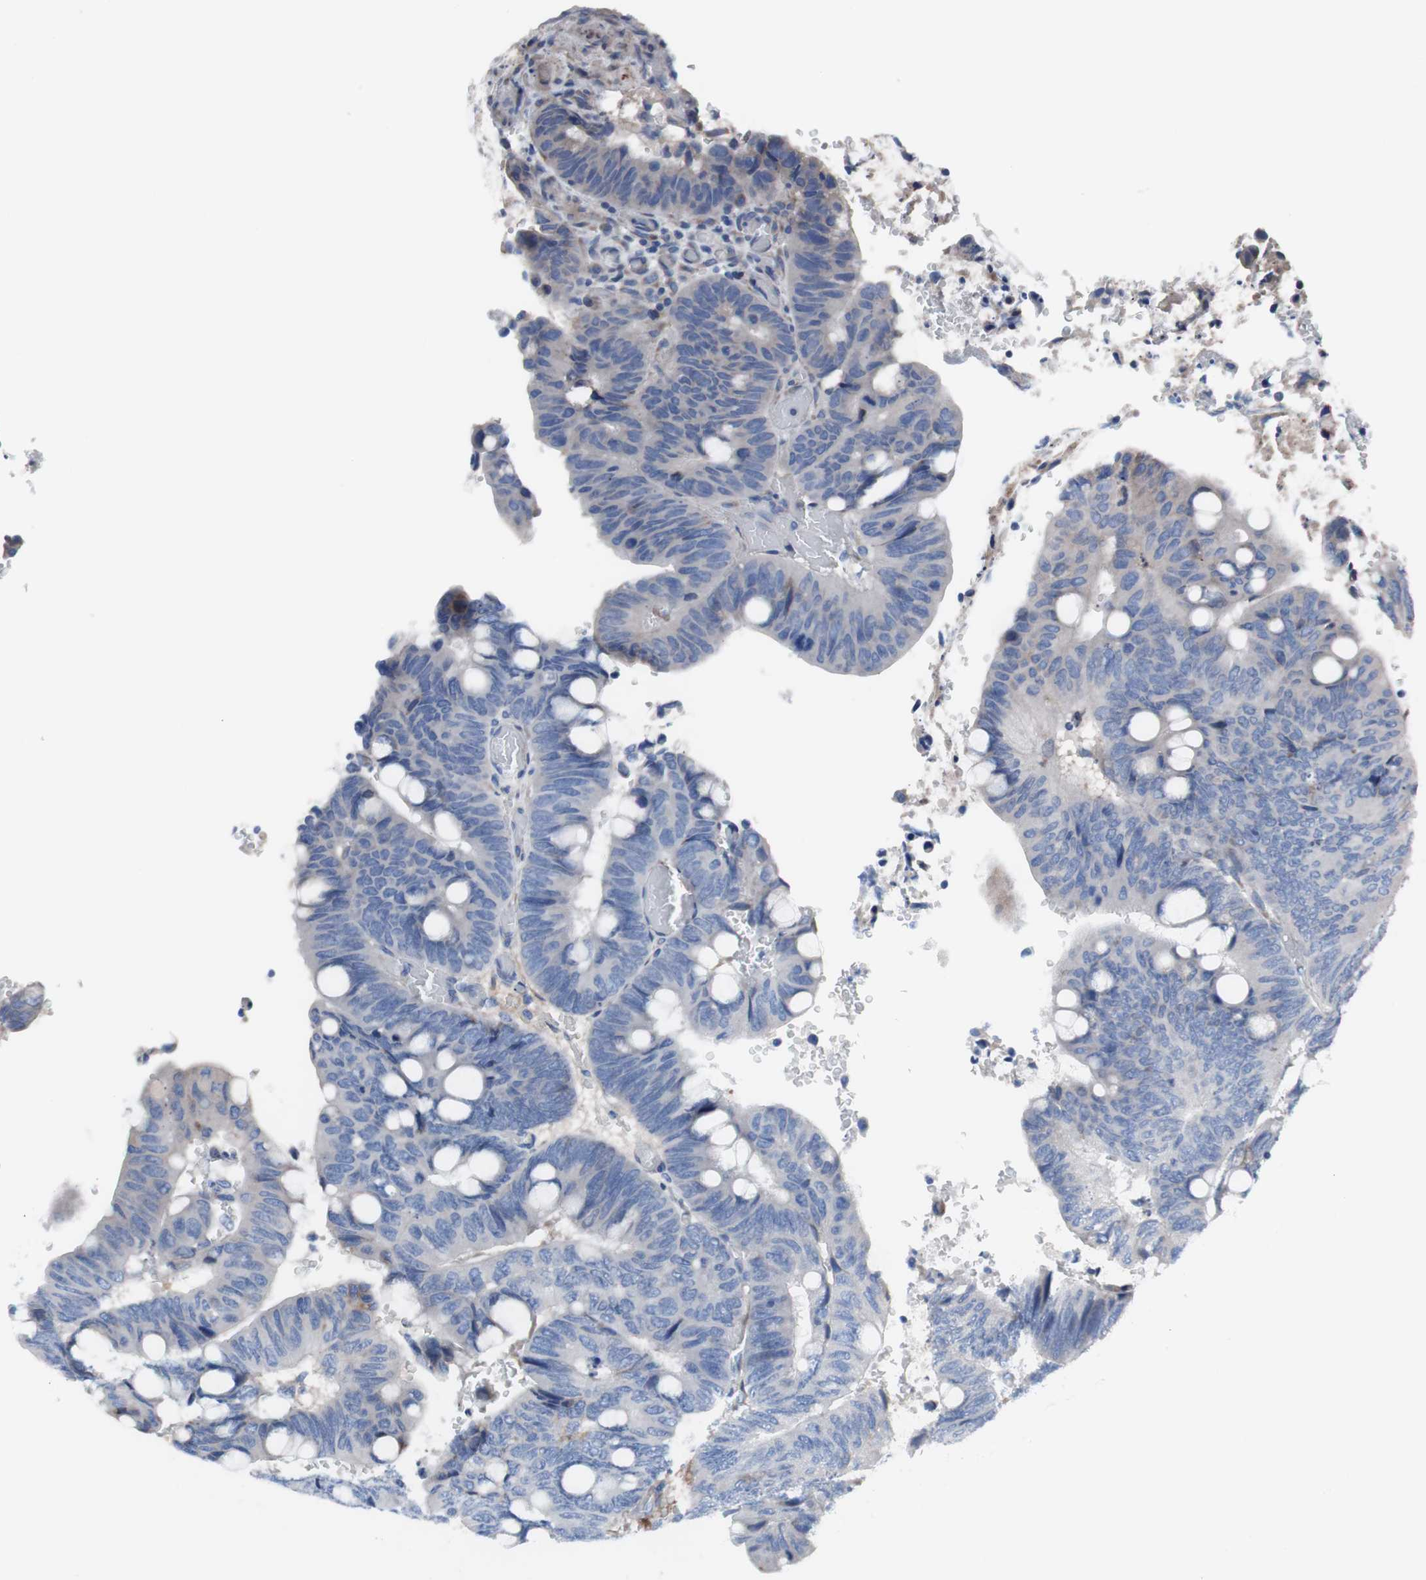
{"staining": {"intensity": "negative", "quantity": "none", "location": "none"}, "tissue": "colorectal cancer", "cell_type": "Tumor cells", "image_type": "cancer", "snomed": [{"axis": "morphology", "description": "Normal tissue, NOS"}, {"axis": "morphology", "description": "Adenocarcinoma, NOS"}, {"axis": "topography", "description": "Rectum"}, {"axis": "topography", "description": "Peripheral nerve tissue"}], "caption": "Immunohistochemical staining of colorectal cancer (adenocarcinoma) shows no significant positivity in tumor cells.", "gene": "KANSL1", "patient": {"sex": "male", "age": 92}}